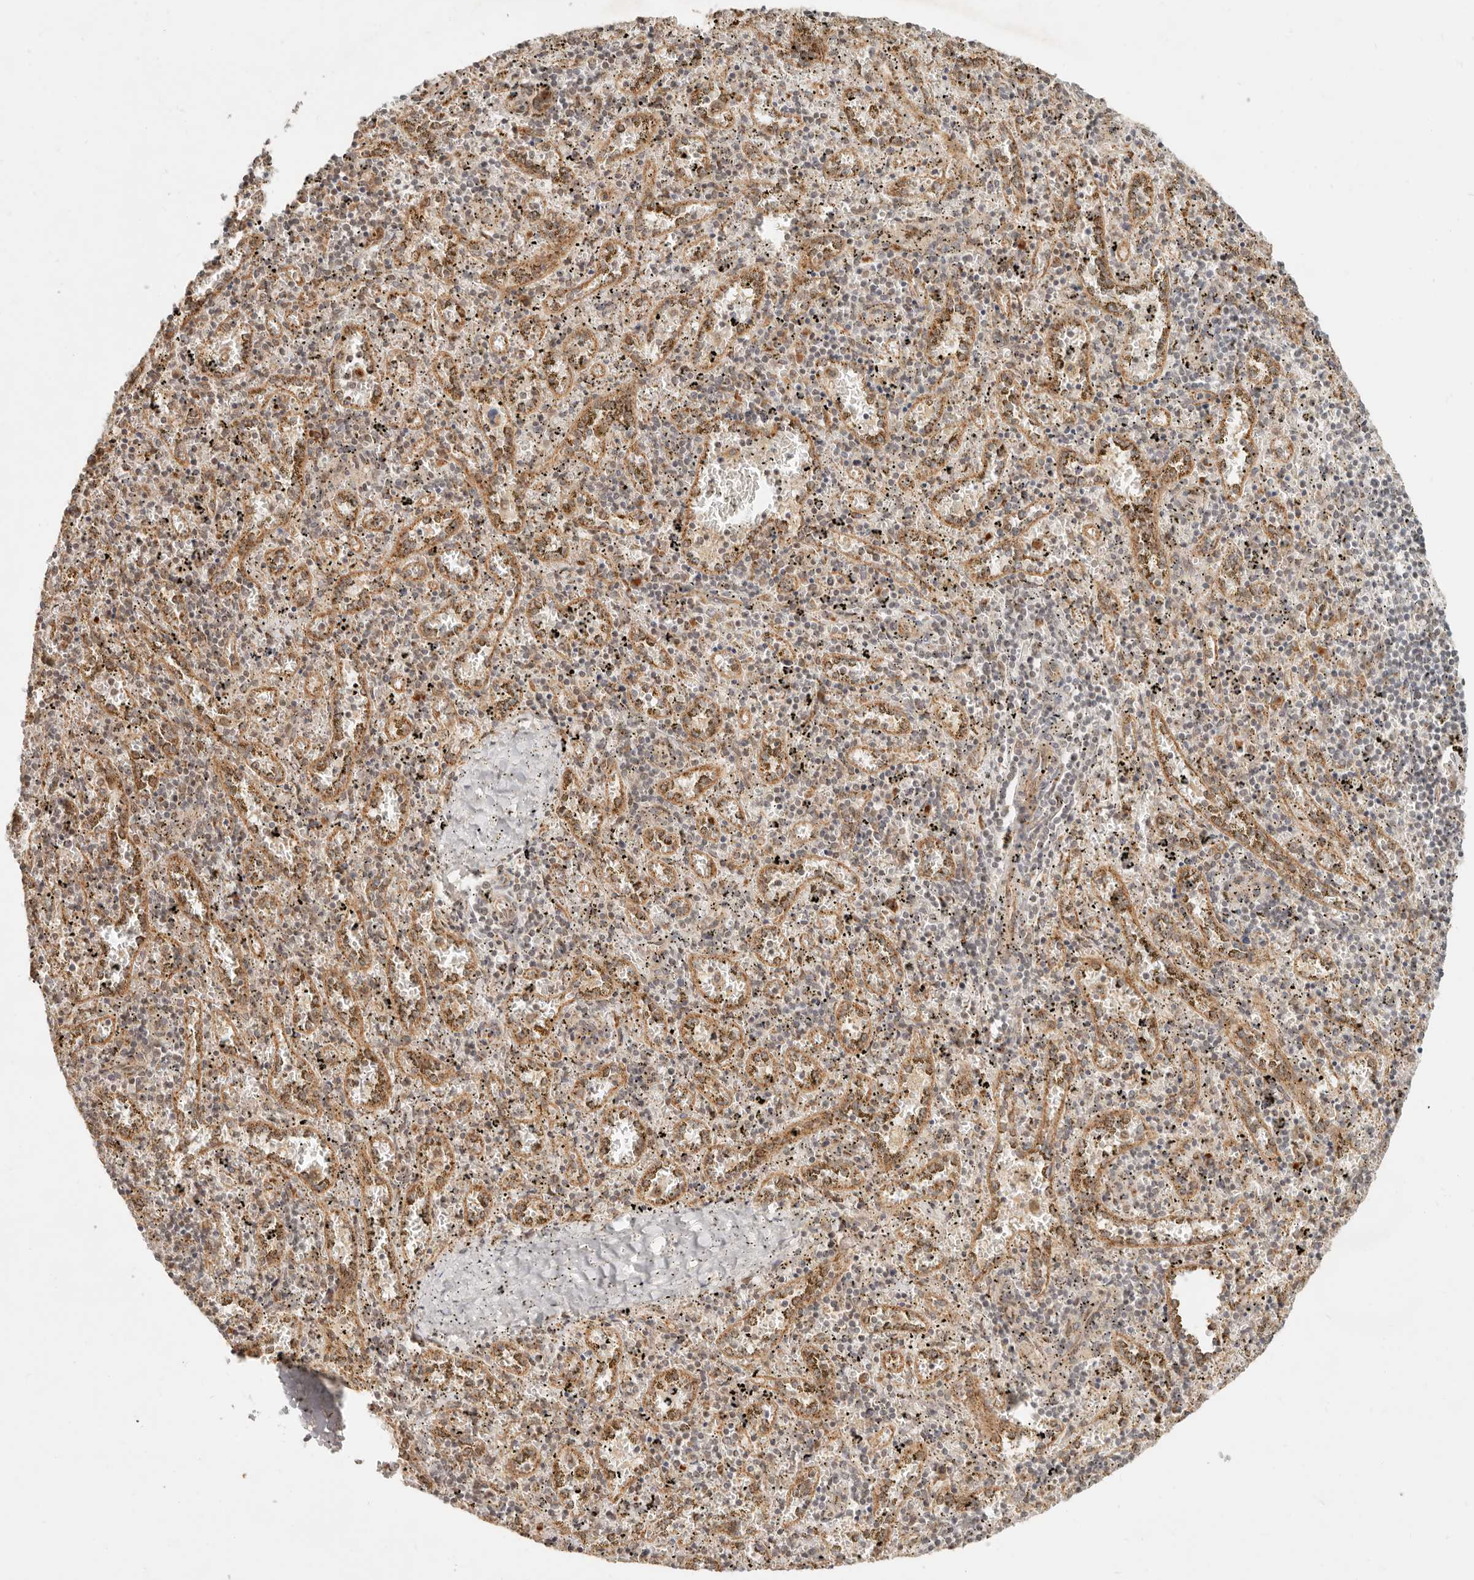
{"staining": {"intensity": "moderate", "quantity": "<25%", "location": "cytoplasmic/membranous"}, "tissue": "spleen", "cell_type": "Cells in red pulp", "image_type": "normal", "snomed": [{"axis": "morphology", "description": "Normal tissue, NOS"}, {"axis": "topography", "description": "Spleen"}], "caption": "An IHC micrograph of unremarkable tissue is shown. Protein staining in brown highlights moderate cytoplasmic/membranous positivity in spleen within cells in red pulp.", "gene": "BAALC", "patient": {"sex": "male", "age": 11}}